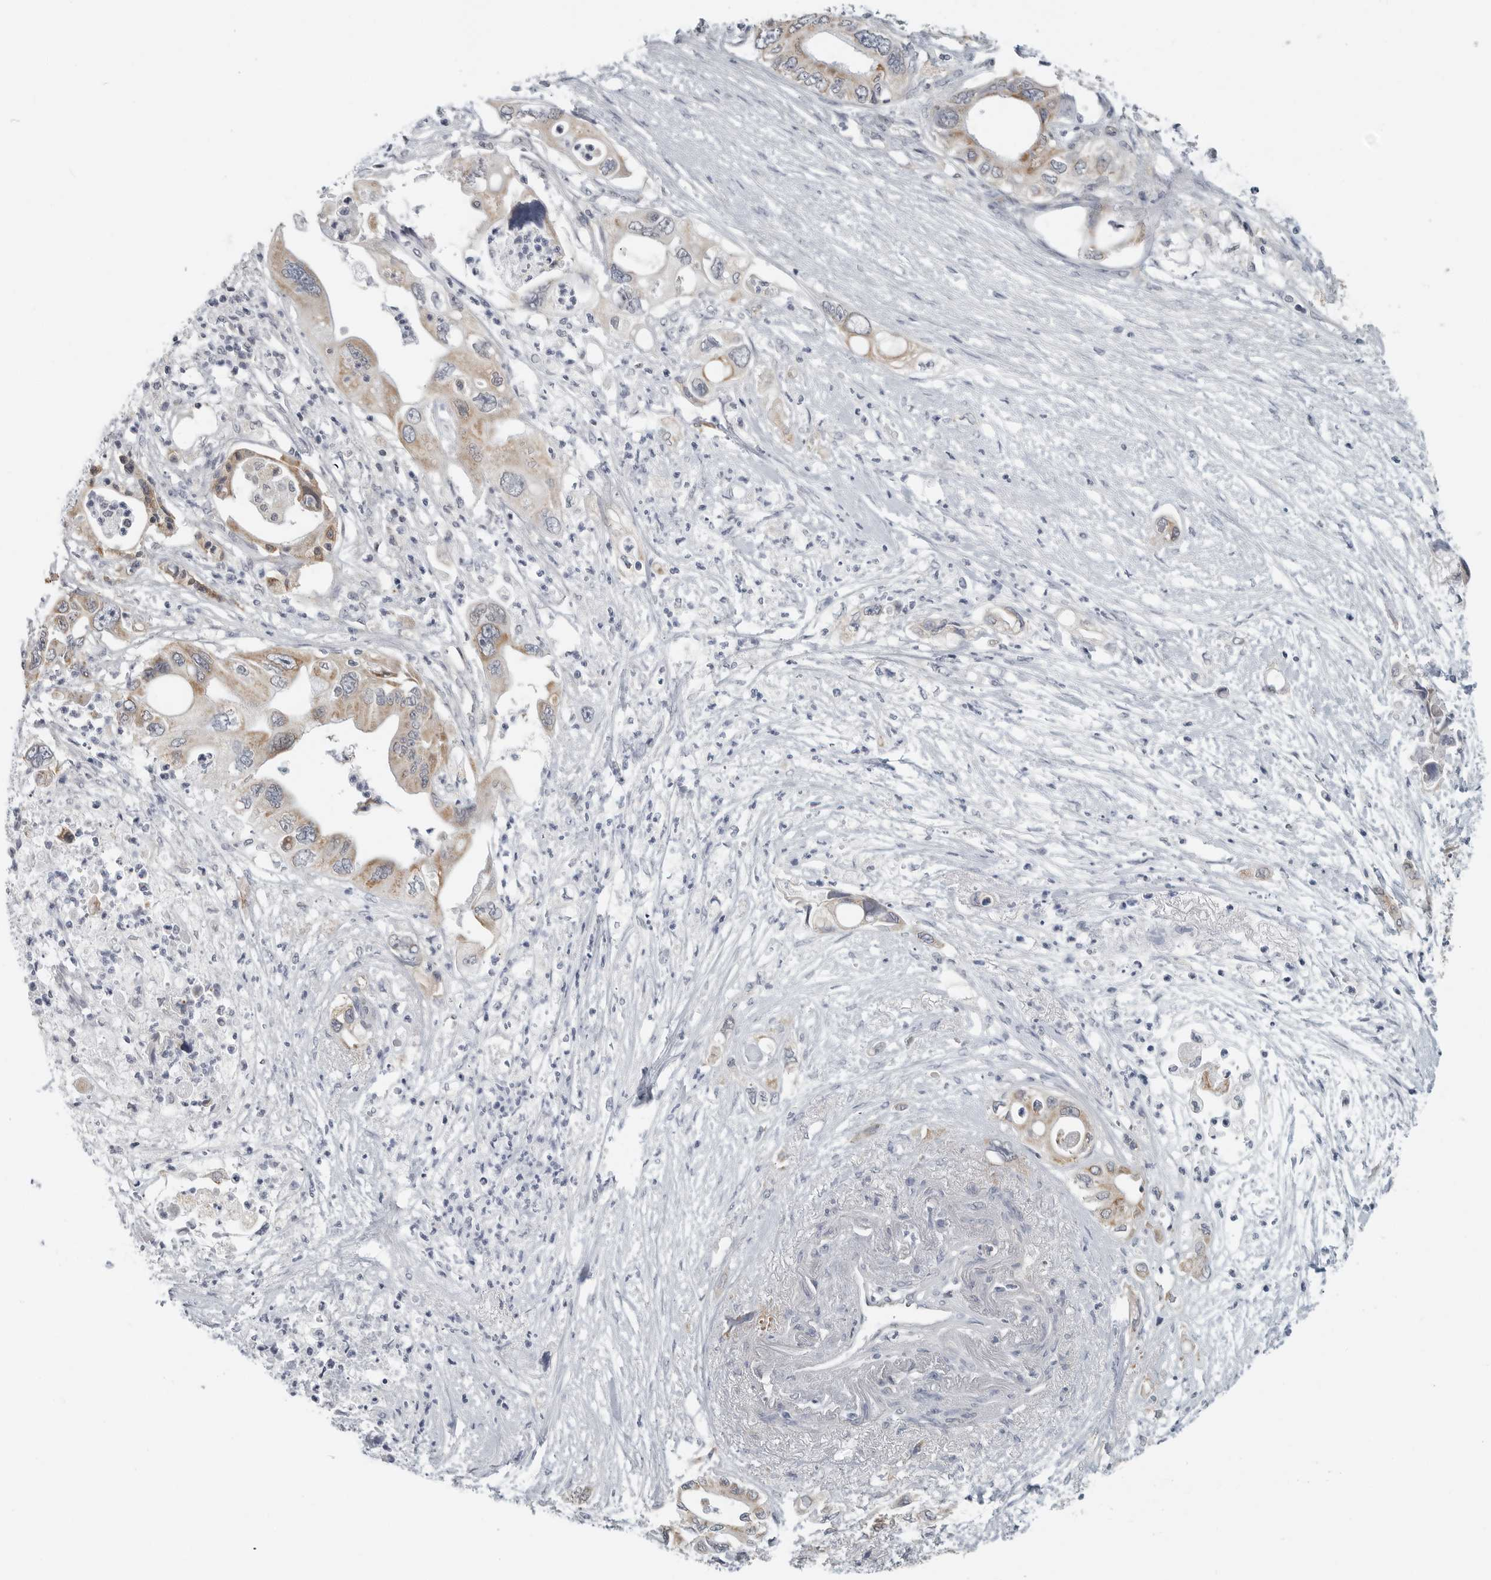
{"staining": {"intensity": "moderate", "quantity": ">75%", "location": "cytoplasmic/membranous"}, "tissue": "pancreatic cancer", "cell_type": "Tumor cells", "image_type": "cancer", "snomed": [{"axis": "morphology", "description": "Adenocarcinoma, NOS"}, {"axis": "topography", "description": "Pancreas"}], "caption": "About >75% of tumor cells in human adenocarcinoma (pancreatic) show moderate cytoplasmic/membranous protein expression as visualized by brown immunohistochemical staining.", "gene": "IL12RB2", "patient": {"sex": "male", "age": 66}}